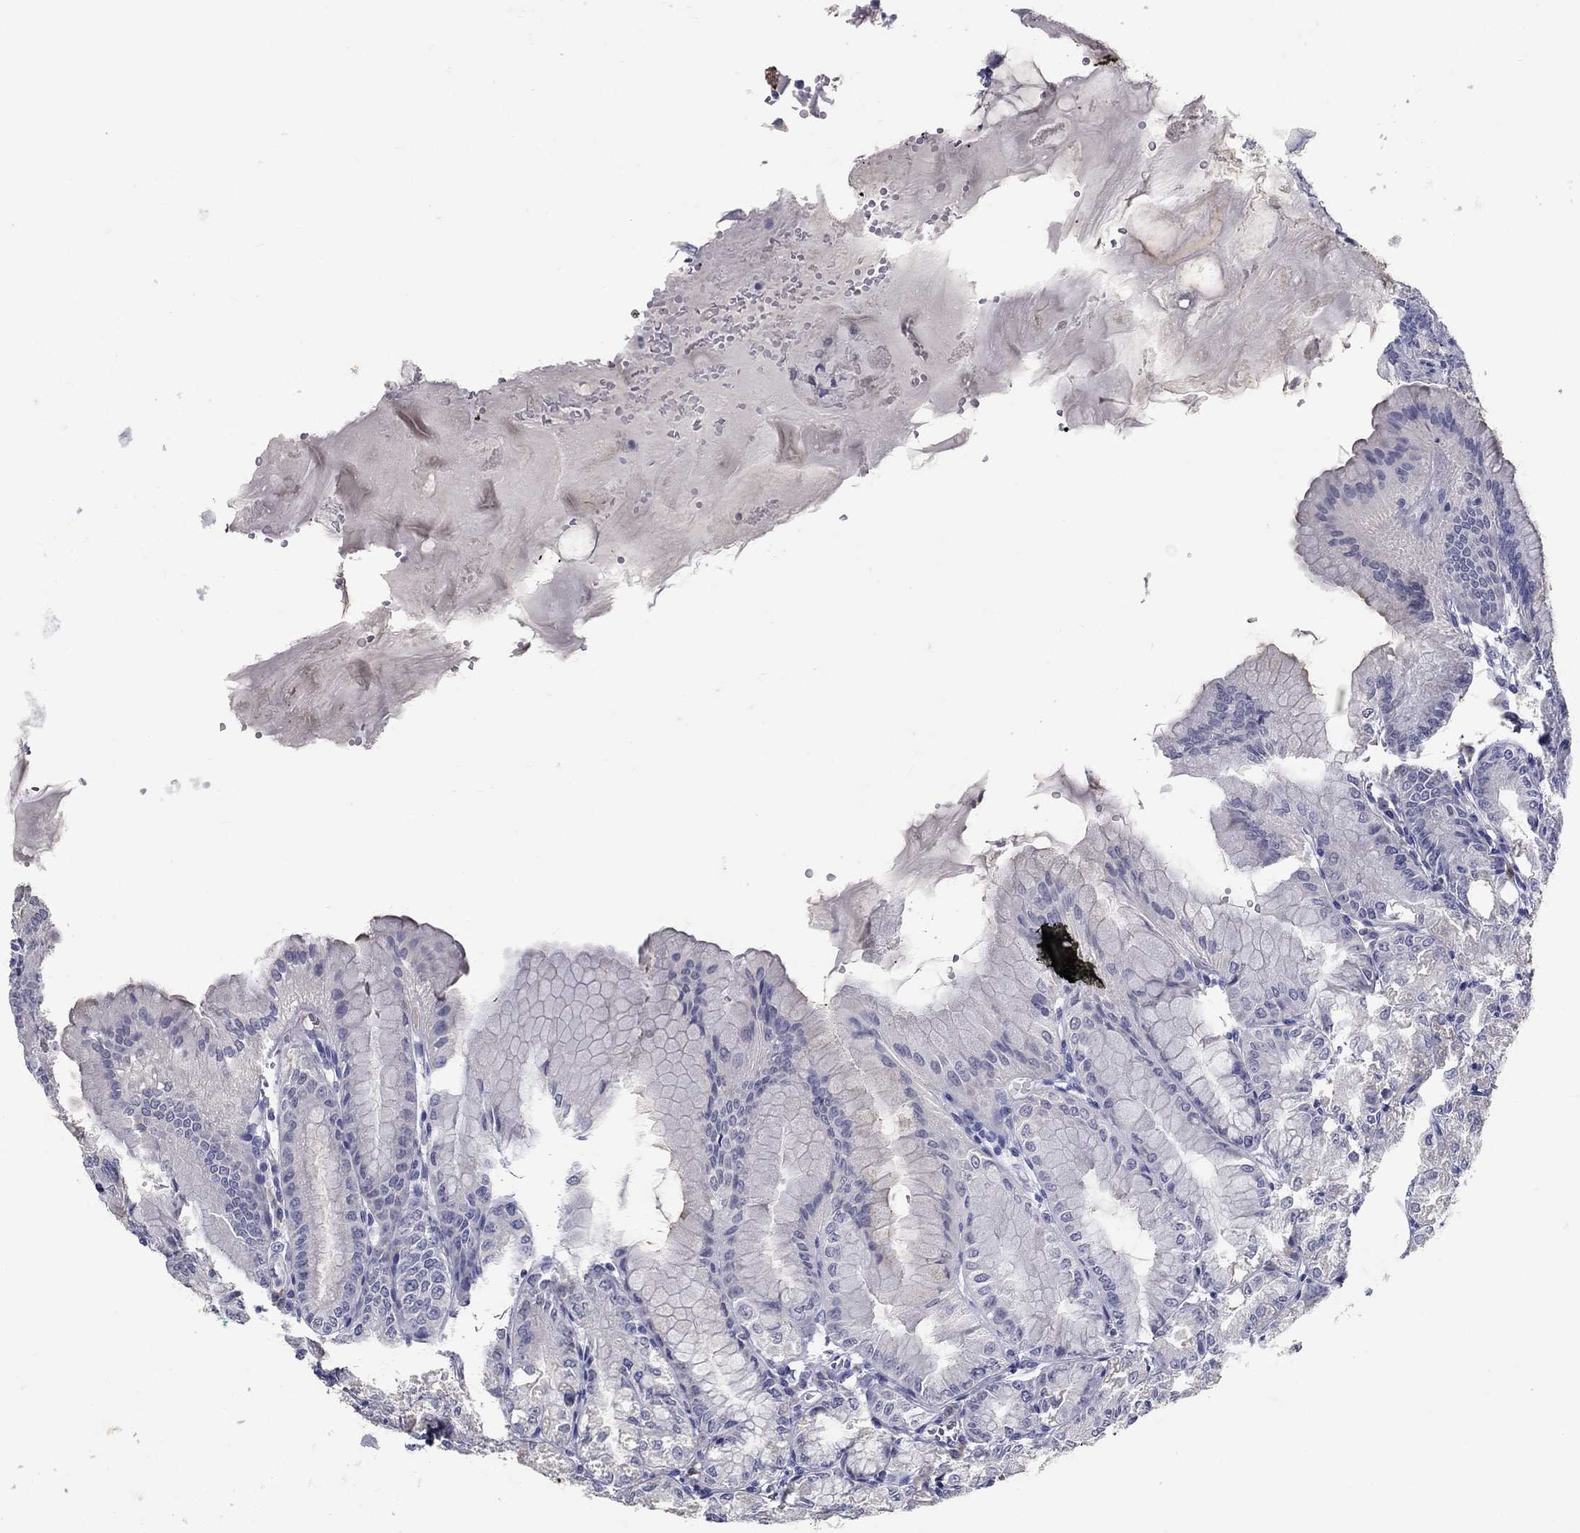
{"staining": {"intensity": "negative", "quantity": "none", "location": "none"}, "tissue": "stomach", "cell_type": "Glandular cells", "image_type": "normal", "snomed": [{"axis": "morphology", "description": "Normal tissue, NOS"}, {"axis": "topography", "description": "Stomach"}], "caption": "This is an IHC photomicrograph of benign human stomach. There is no expression in glandular cells.", "gene": "POMC", "patient": {"sex": "male", "age": 71}}